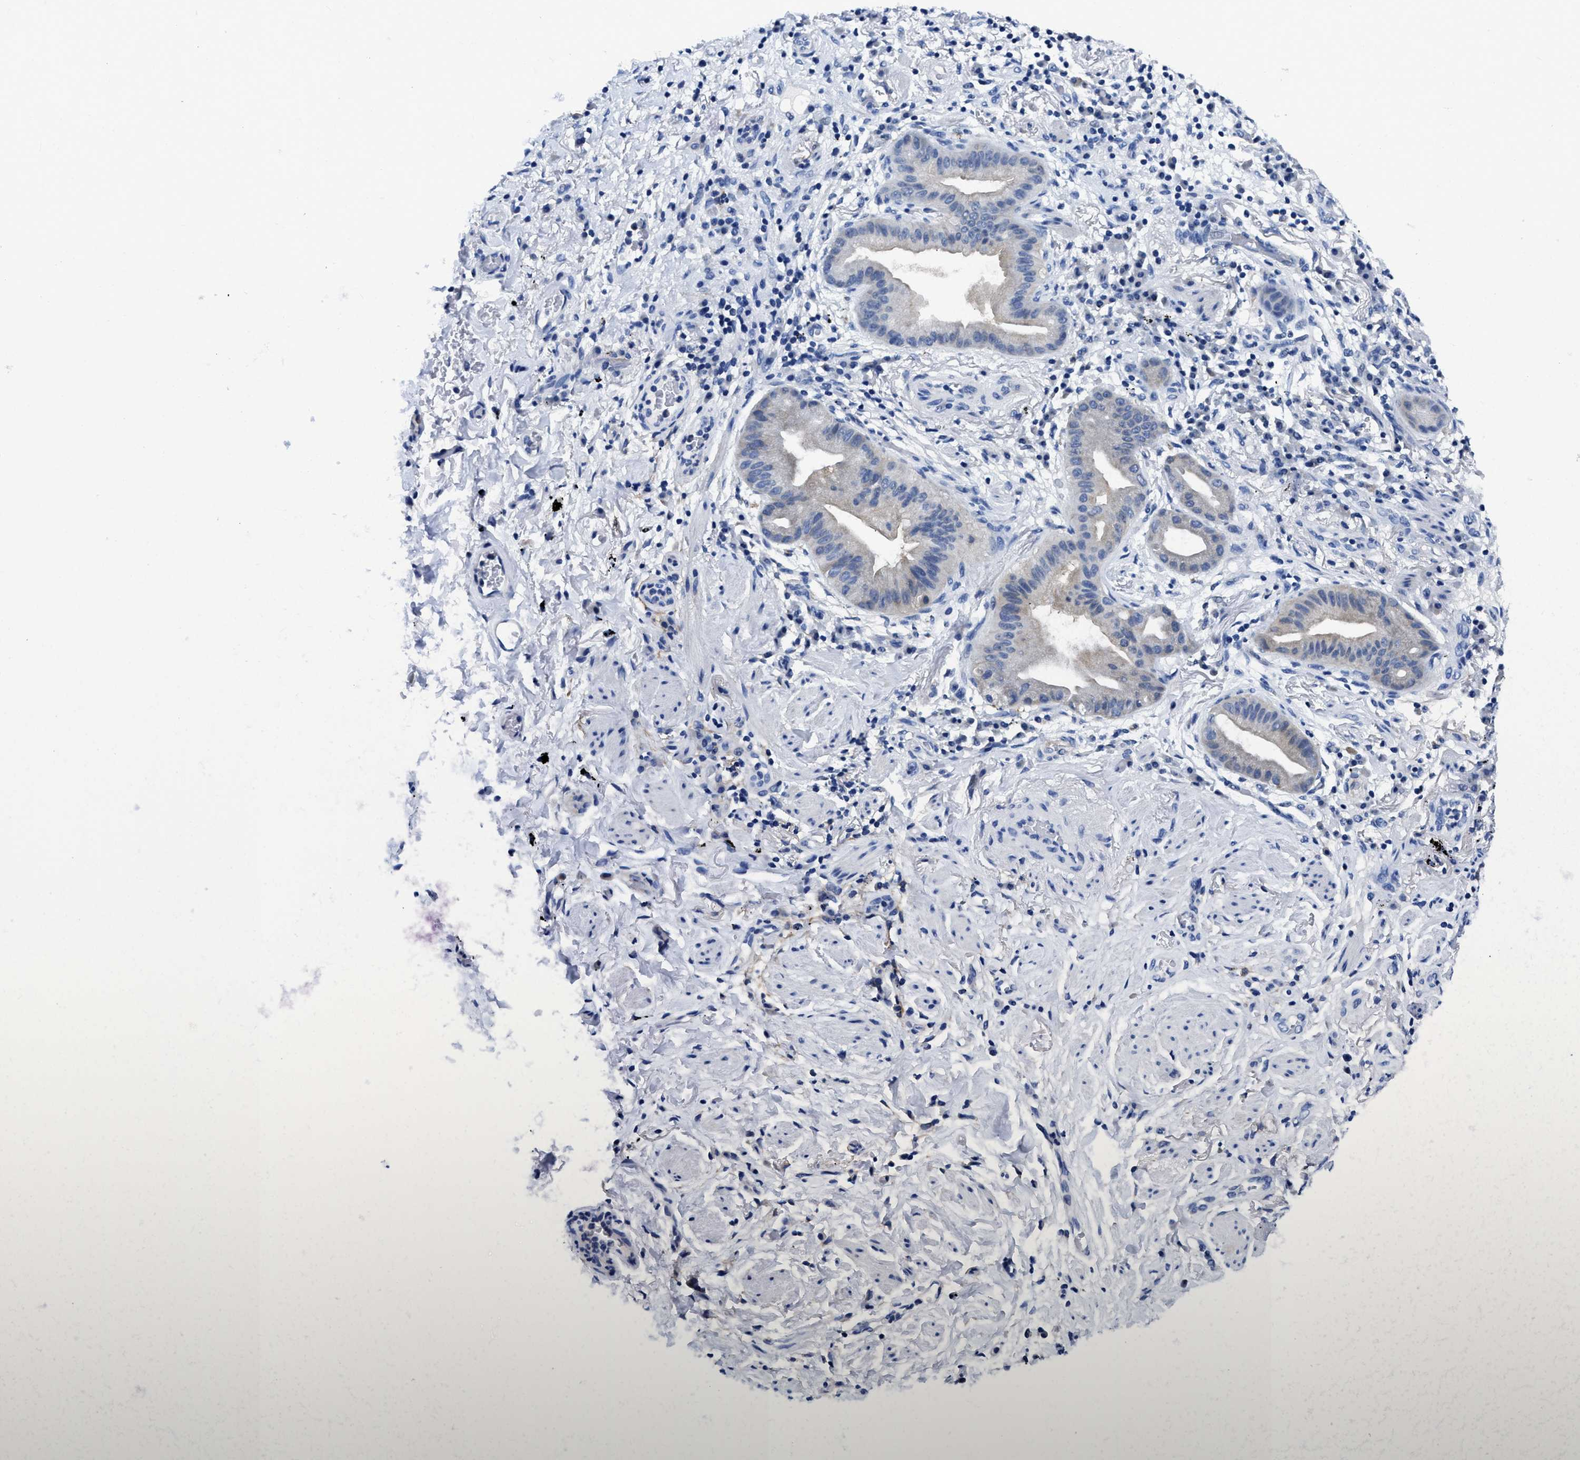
{"staining": {"intensity": "moderate", "quantity": "25%-75%", "location": "cytoplasmic/membranous"}, "tissue": "lung cancer", "cell_type": "Tumor cells", "image_type": "cancer", "snomed": [{"axis": "morphology", "description": "Normal tissue, NOS"}, {"axis": "morphology", "description": "Adenocarcinoma, NOS"}, {"axis": "topography", "description": "Bronchus"}, {"axis": "topography", "description": "Lung"}], "caption": "About 25%-75% of tumor cells in lung cancer exhibit moderate cytoplasmic/membranous protein staining as visualized by brown immunohistochemical staining.", "gene": "SLC35F1", "patient": {"sex": "female", "age": 70}}